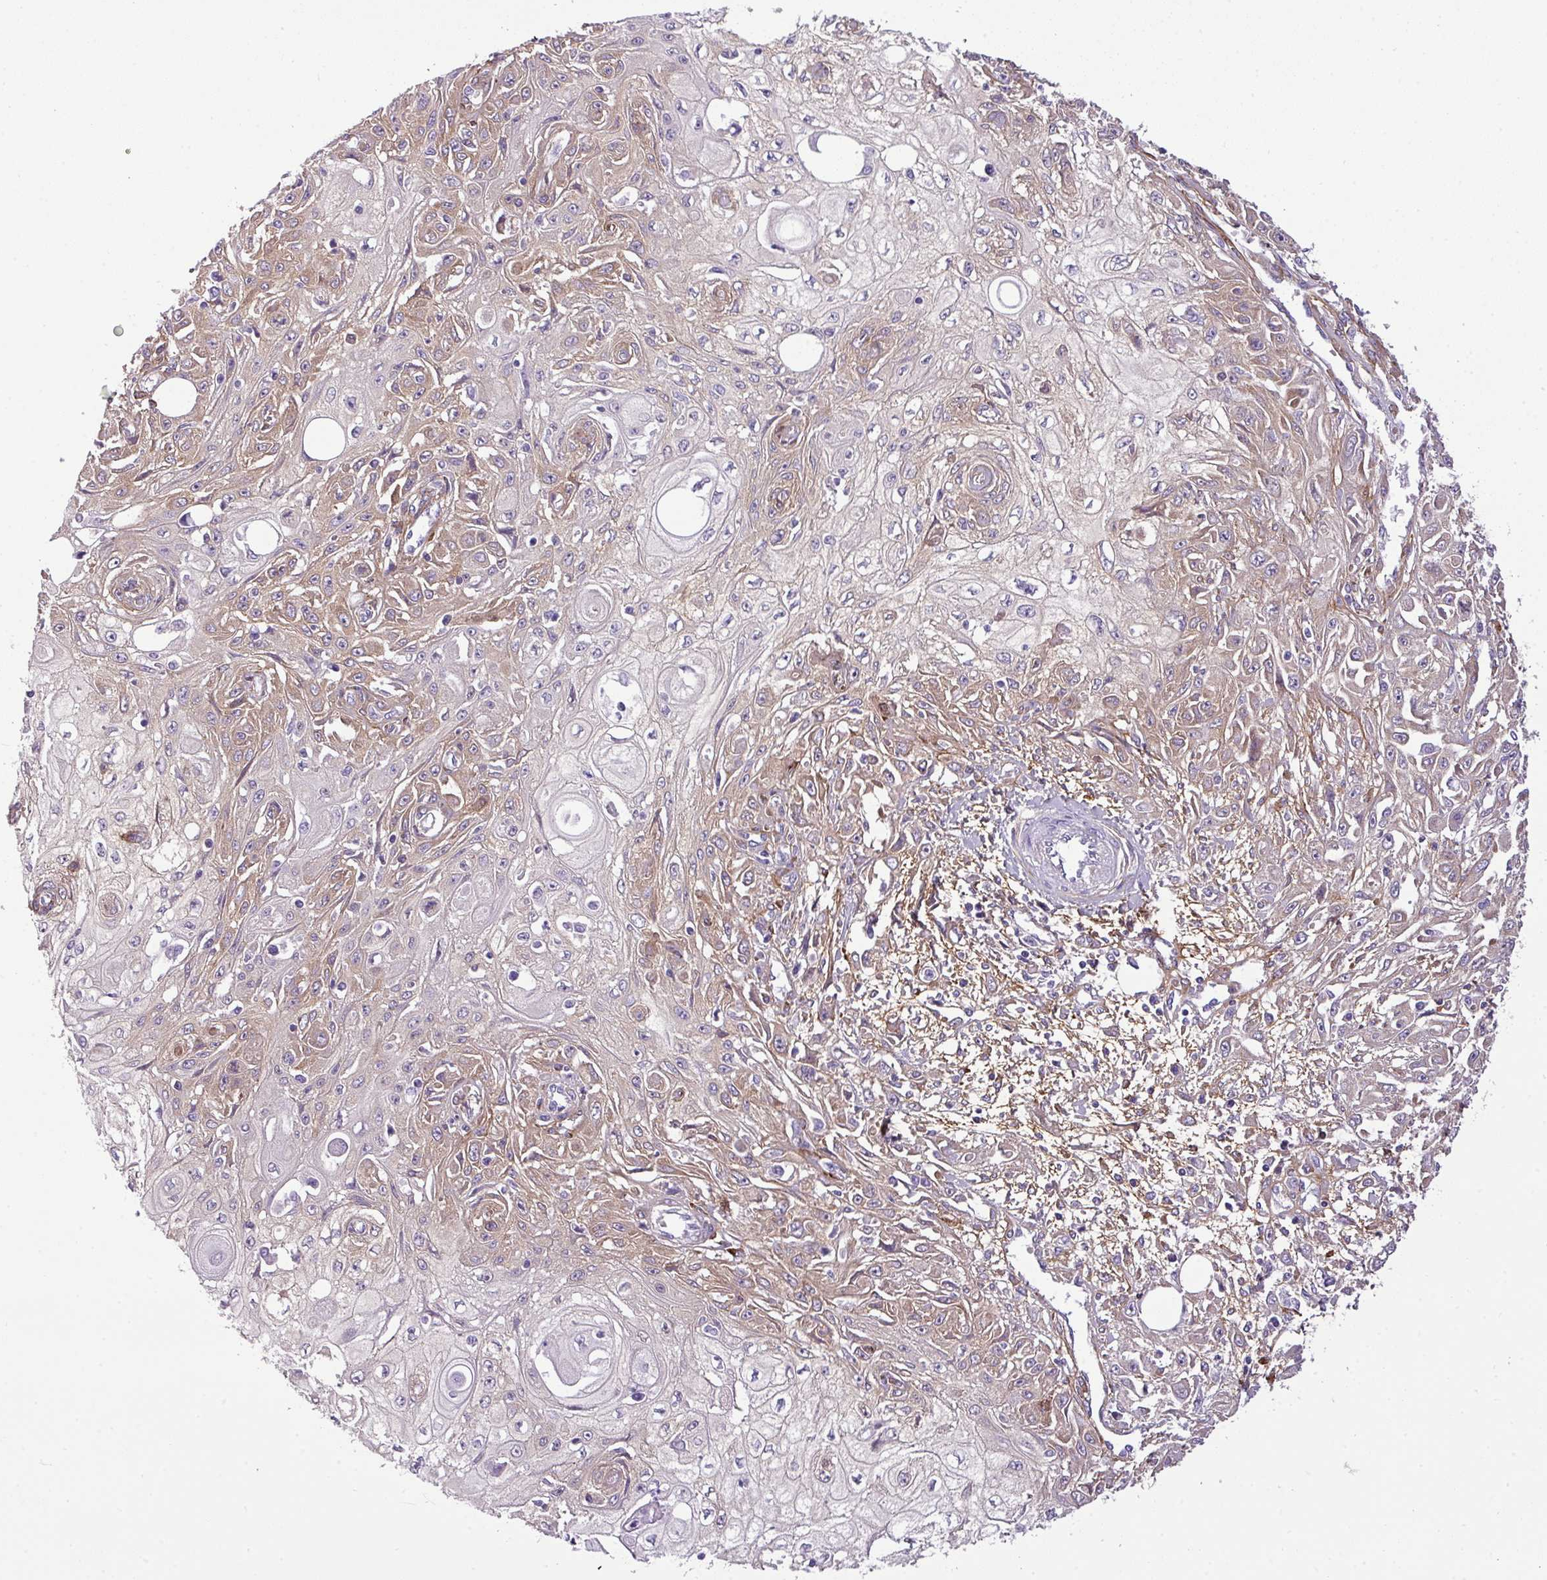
{"staining": {"intensity": "moderate", "quantity": "25%-75%", "location": "cytoplasmic/membranous"}, "tissue": "skin cancer", "cell_type": "Tumor cells", "image_type": "cancer", "snomed": [{"axis": "morphology", "description": "Squamous cell carcinoma, NOS"}, {"axis": "morphology", "description": "Squamous cell carcinoma, metastatic, NOS"}, {"axis": "topography", "description": "Skin"}, {"axis": "topography", "description": "Lymph node"}], "caption": "Immunohistochemical staining of human squamous cell carcinoma (skin) demonstrates moderate cytoplasmic/membranous protein staining in about 25%-75% of tumor cells. Immunohistochemistry stains the protein of interest in brown and the nuclei are stained blue.", "gene": "PARD6G", "patient": {"sex": "male", "age": 75}}